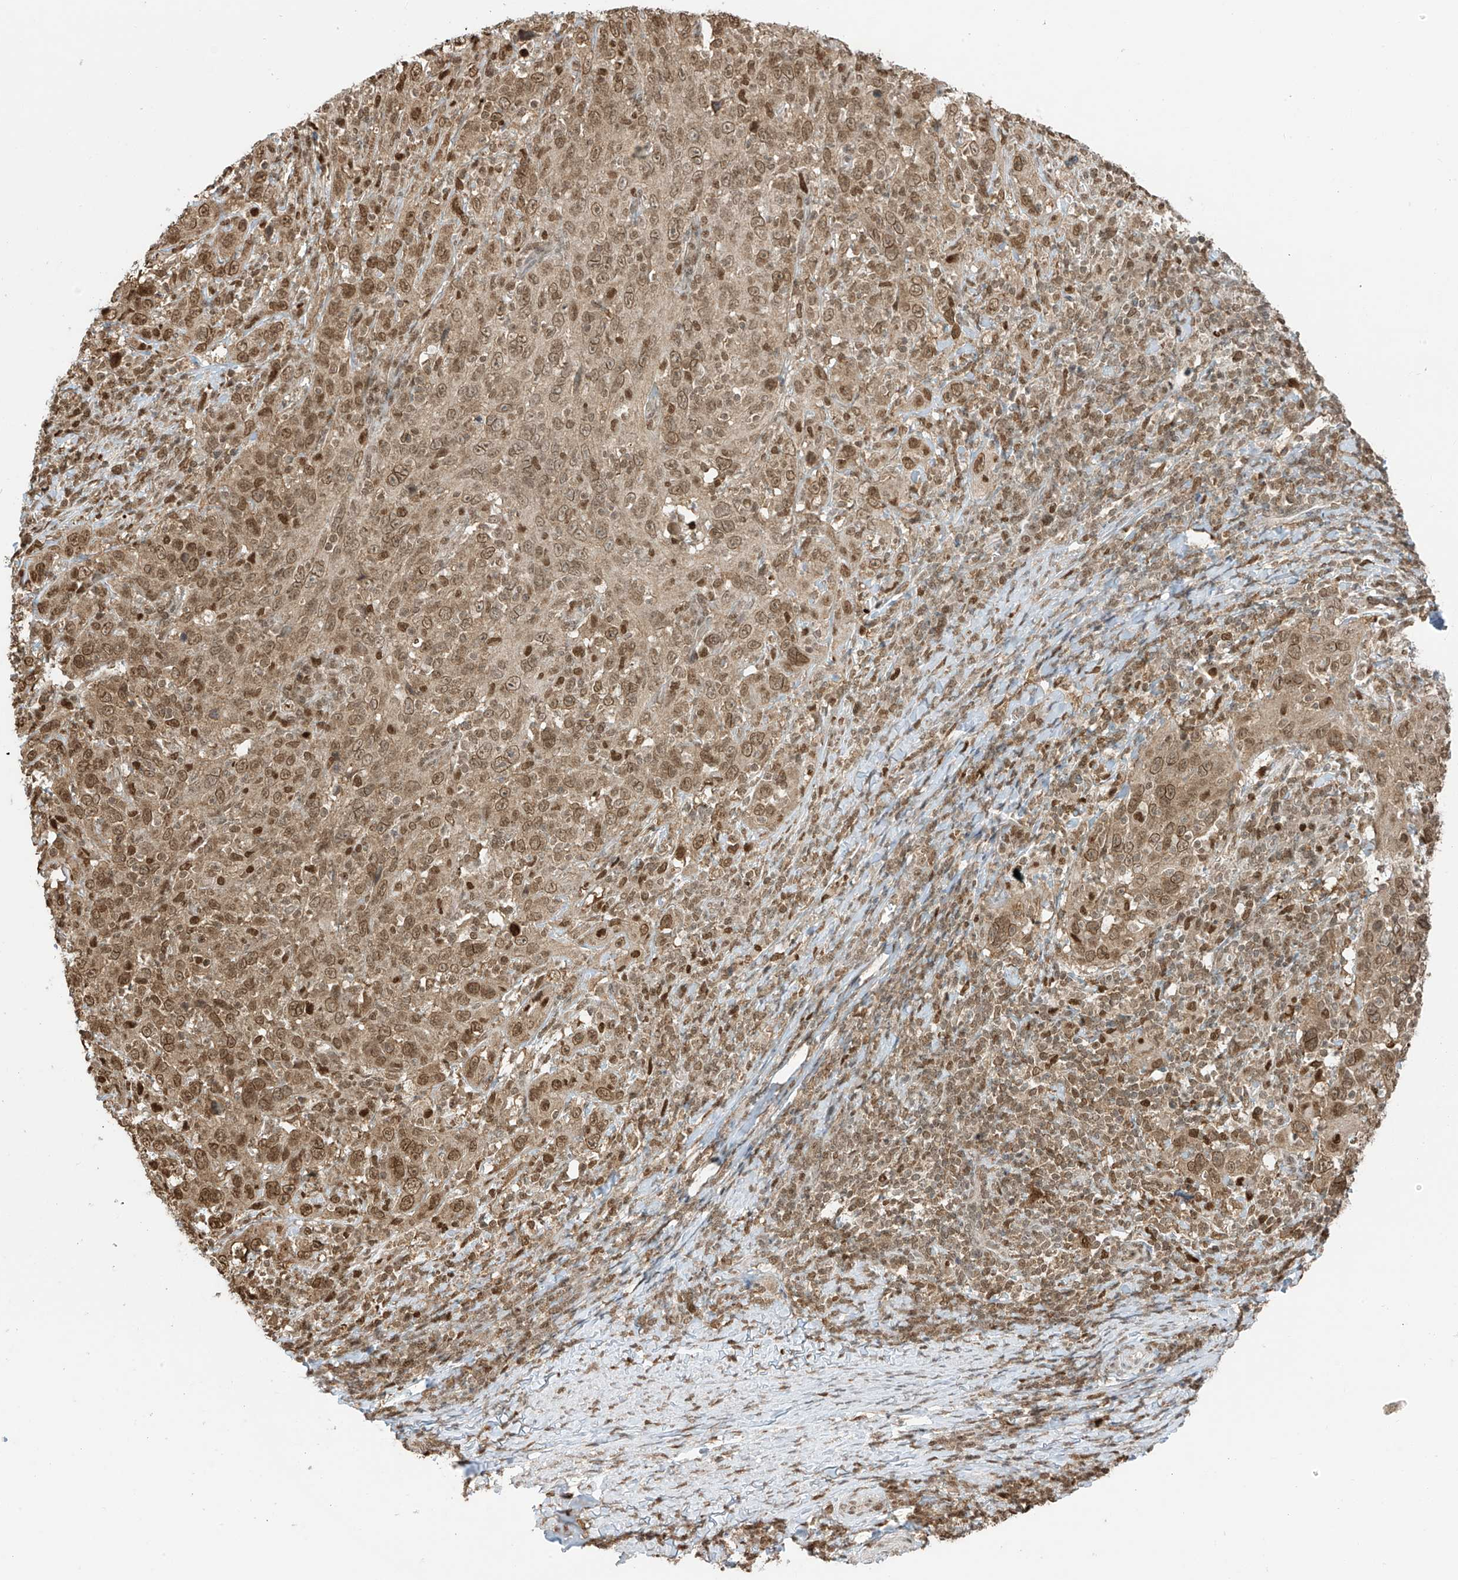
{"staining": {"intensity": "moderate", "quantity": ">75%", "location": "cytoplasmic/membranous,nuclear"}, "tissue": "cervical cancer", "cell_type": "Tumor cells", "image_type": "cancer", "snomed": [{"axis": "morphology", "description": "Squamous cell carcinoma, NOS"}, {"axis": "topography", "description": "Cervix"}], "caption": "This histopathology image reveals cervical squamous cell carcinoma stained with immunohistochemistry (IHC) to label a protein in brown. The cytoplasmic/membranous and nuclear of tumor cells show moderate positivity for the protein. Nuclei are counter-stained blue.", "gene": "KPNB1", "patient": {"sex": "female", "age": 46}}